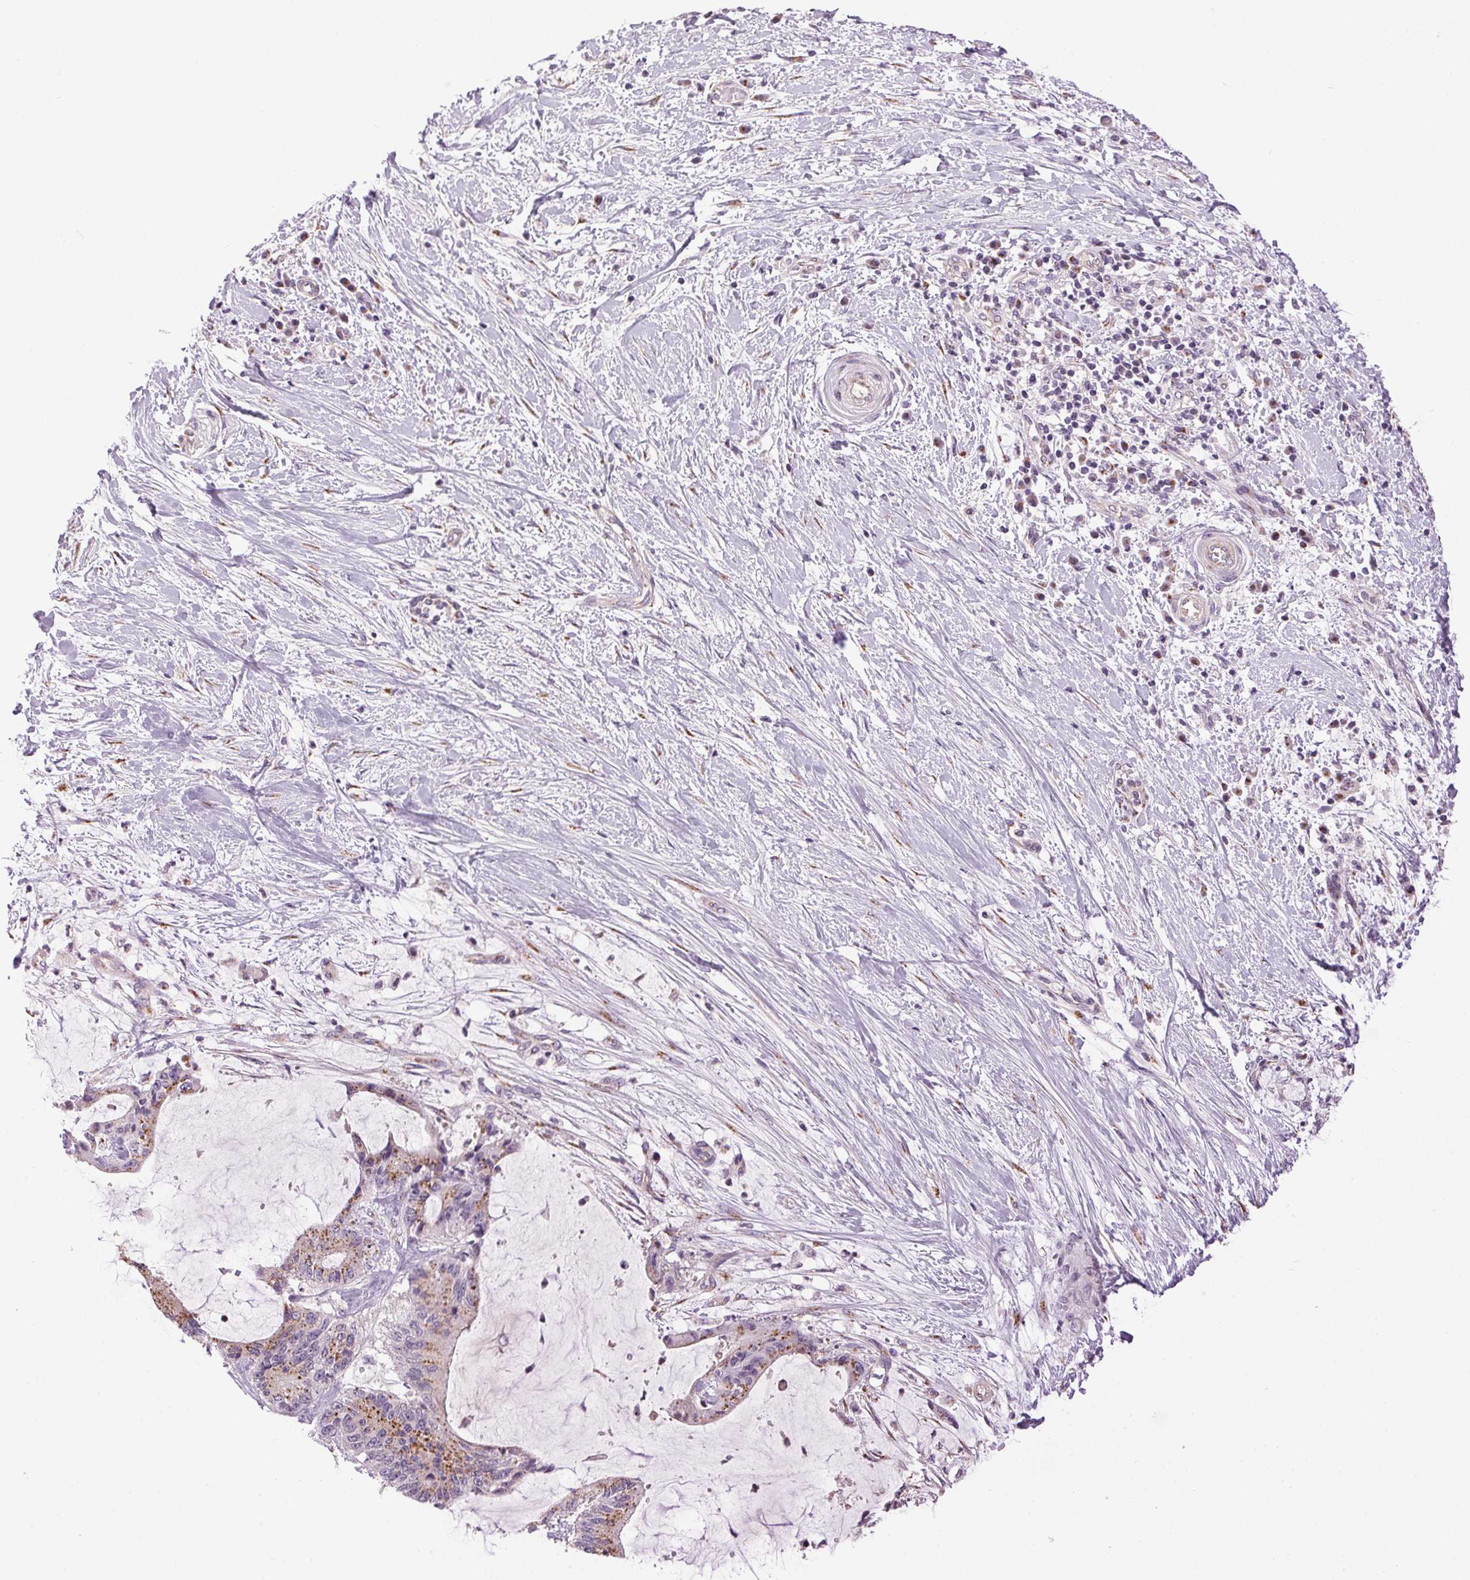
{"staining": {"intensity": "moderate", "quantity": "25%-75%", "location": "cytoplasmic/membranous"}, "tissue": "liver cancer", "cell_type": "Tumor cells", "image_type": "cancer", "snomed": [{"axis": "morphology", "description": "Cholangiocarcinoma"}, {"axis": "topography", "description": "Liver"}], "caption": "Immunohistochemistry of human liver cholangiocarcinoma shows medium levels of moderate cytoplasmic/membranous positivity in approximately 25%-75% of tumor cells.", "gene": "GOLPH3", "patient": {"sex": "female", "age": 73}}